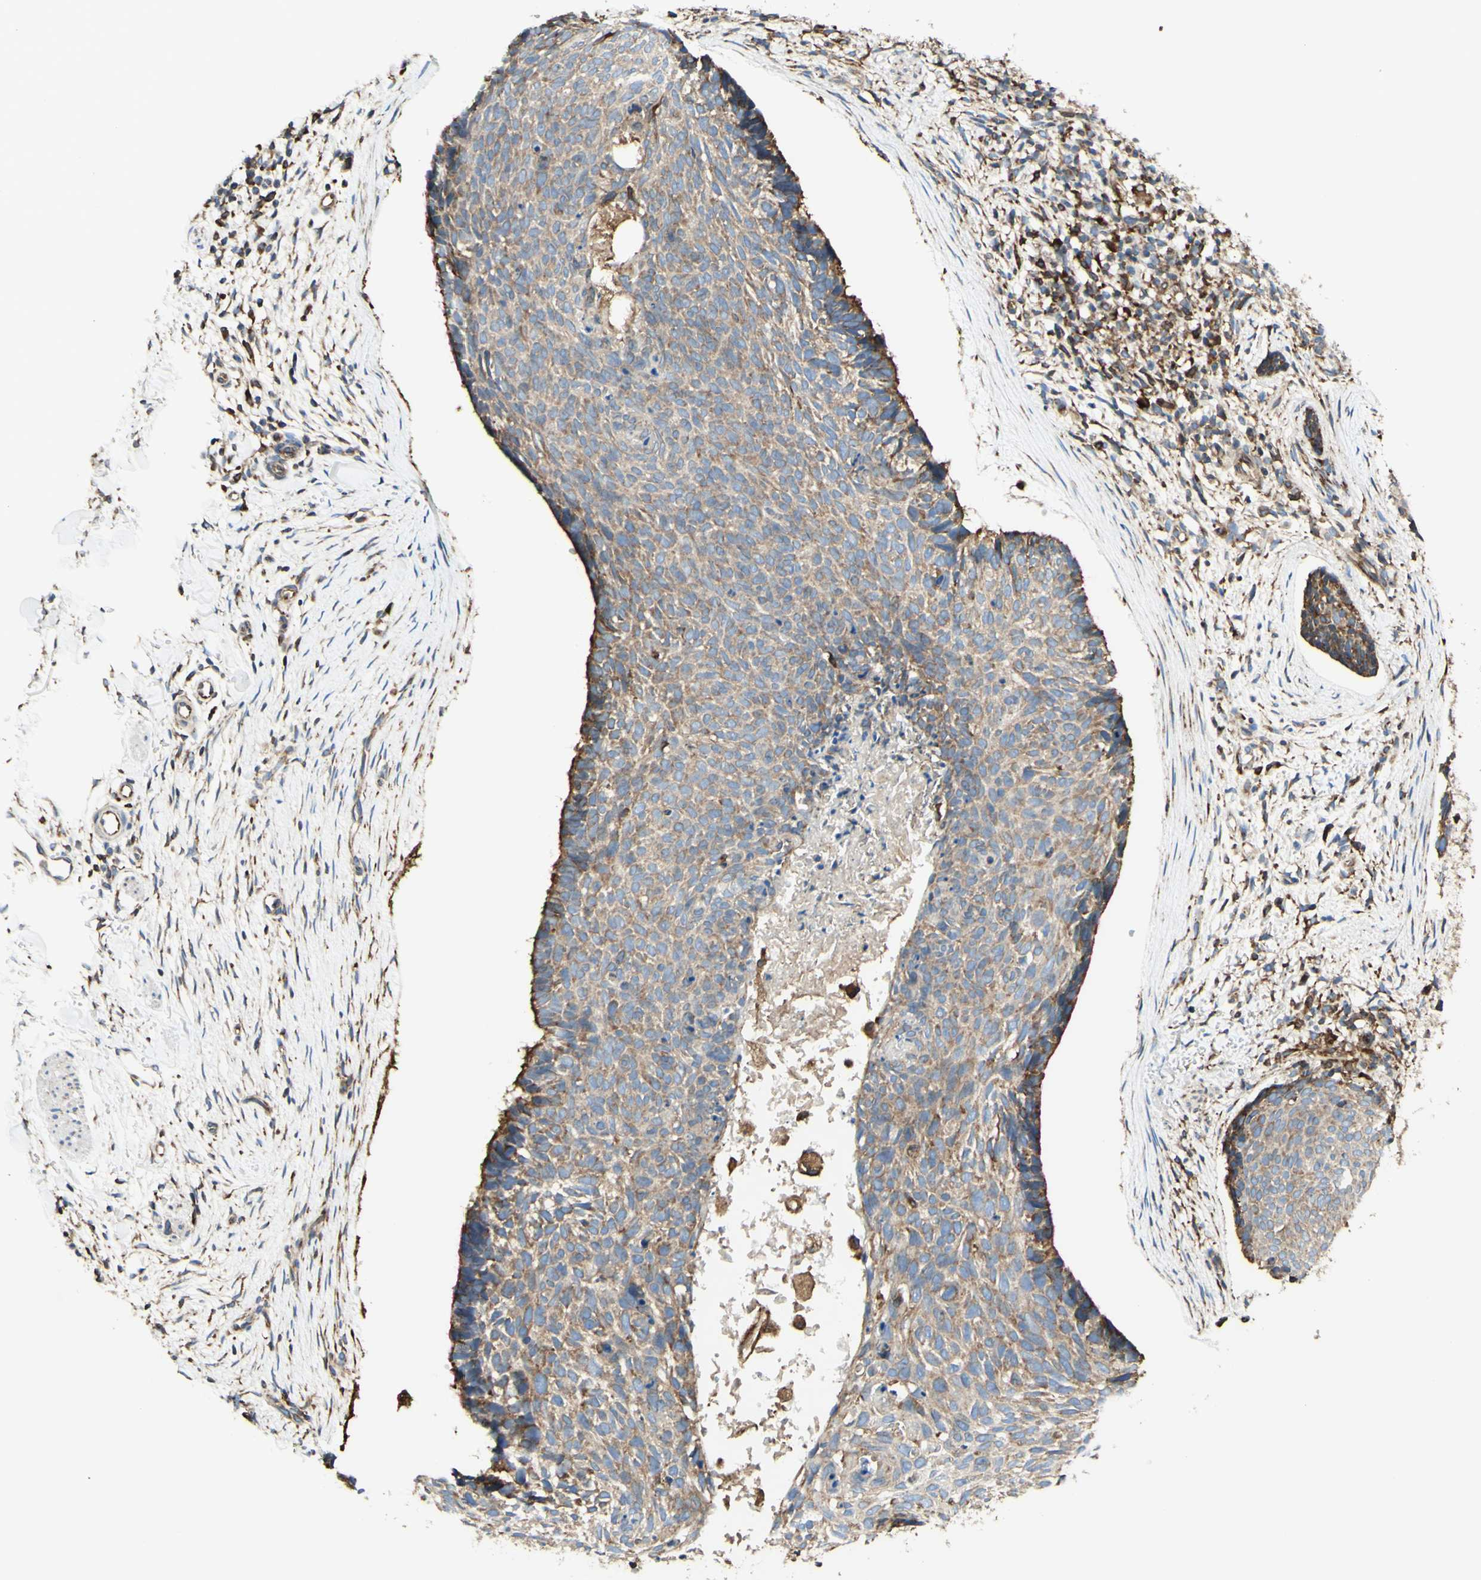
{"staining": {"intensity": "weak", "quantity": ">75%", "location": "cytoplasmic/membranous"}, "tissue": "skin cancer", "cell_type": "Tumor cells", "image_type": "cancer", "snomed": [{"axis": "morphology", "description": "Normal tissue, NOS"}, {"axis": "morphology", "description": "Basal cell carcinoma"}, {"axis": "topography", "description": "Skin"}], "caption": "Immunohistochemistry (IHC) of basal cell carcinoma (skin) demonstrates low levels of weak cytoplasmic/membranous staining in about >75% of tumor cells.", "gene": "DNAJB11", "patient": {"sex": "female", "age": 56}}